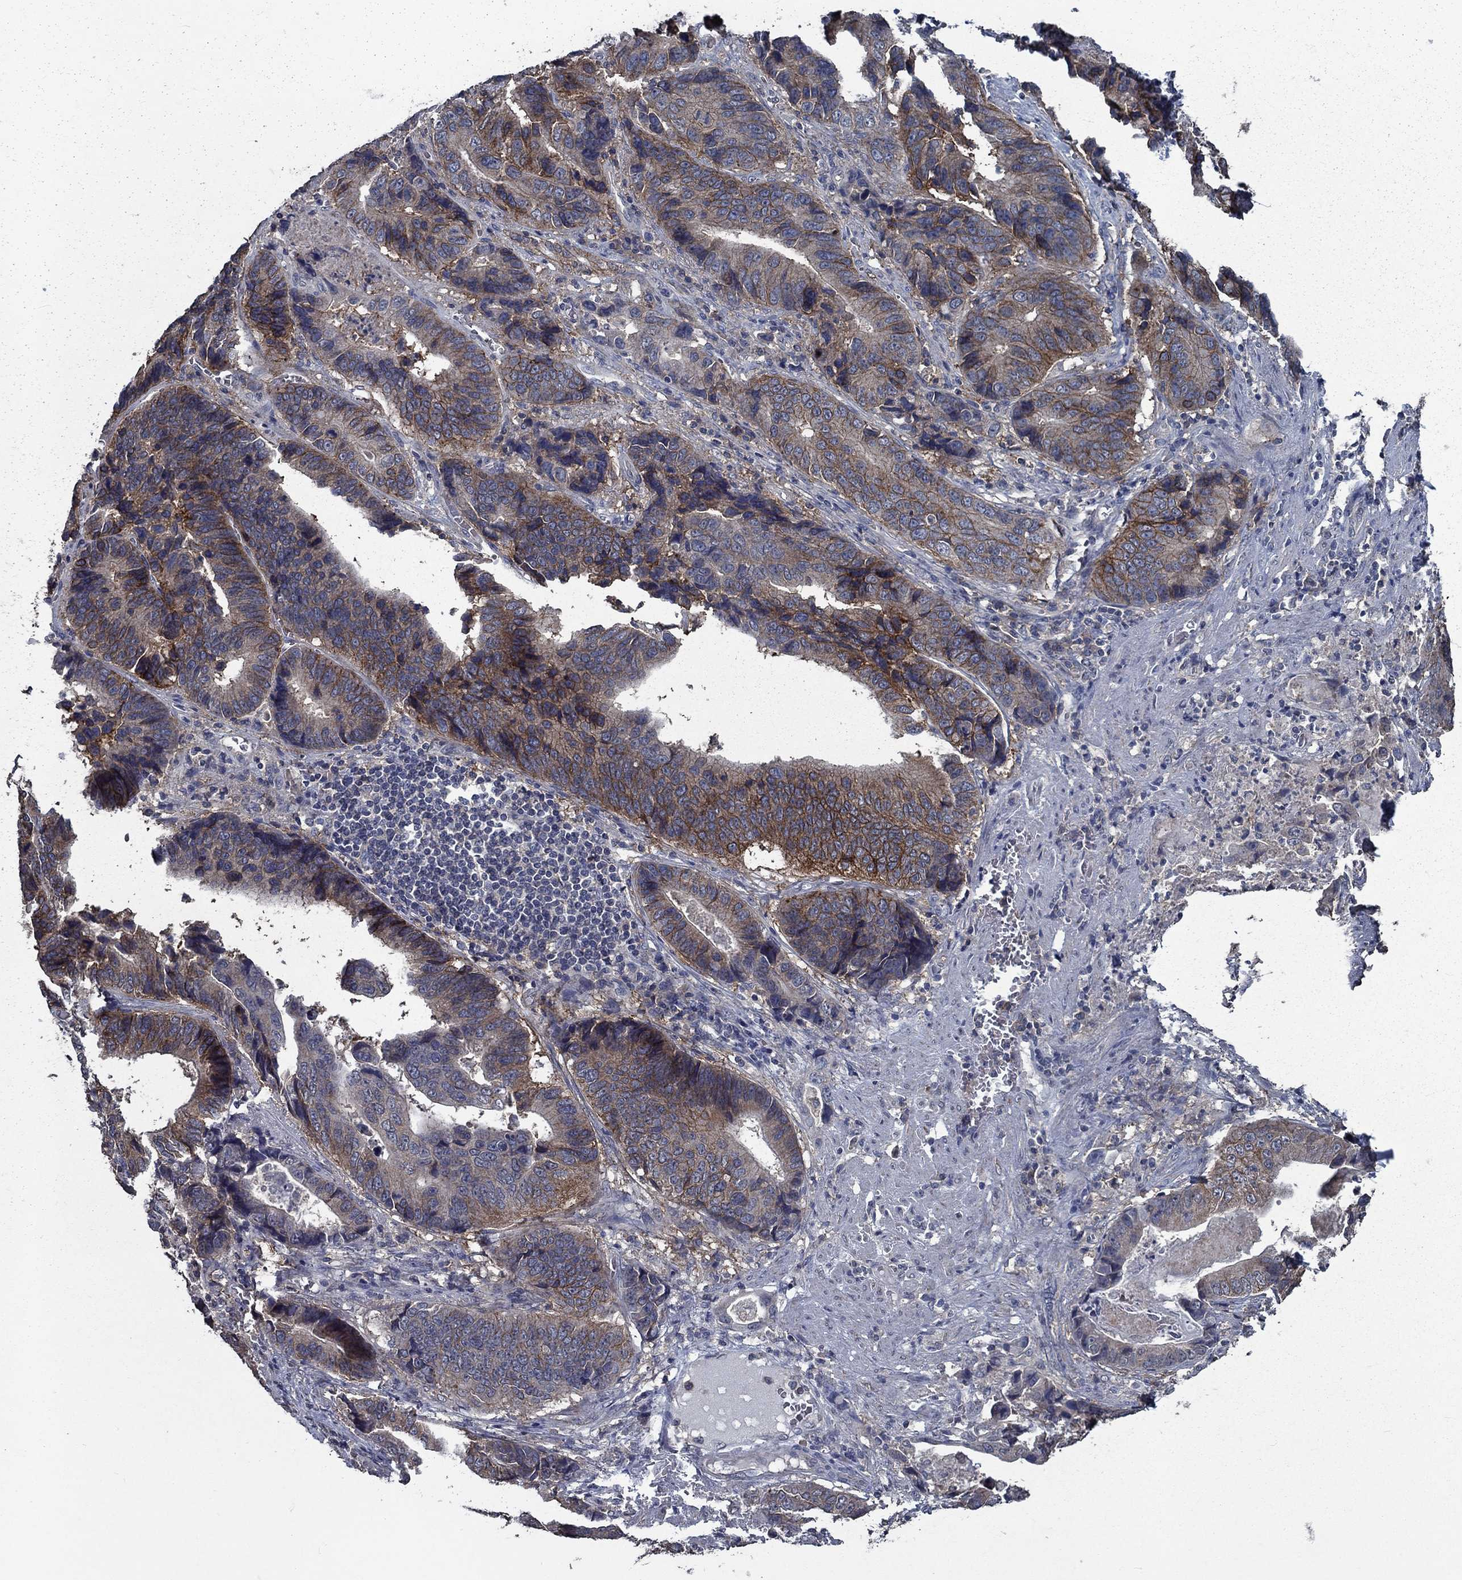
{"staining": {"intensity": "strong", "quantity": "<25%", "location": "cytoplasmic/membranous"}, "tissue": "stomach cancer", "cell_type": "Tumor cells", "image_type": "cancer", "snomed": [{"axis": "morphology", "description": "Adenocarcinoma, NOS"}, {"axis": "topography", "description": "Stomach"}], "caption": "Stomach cancer stained with a protein marker exhibits strong staining in tumor cells.", "gene": "SLC44A1", "patient": {"sex": "male", "age": 84}}